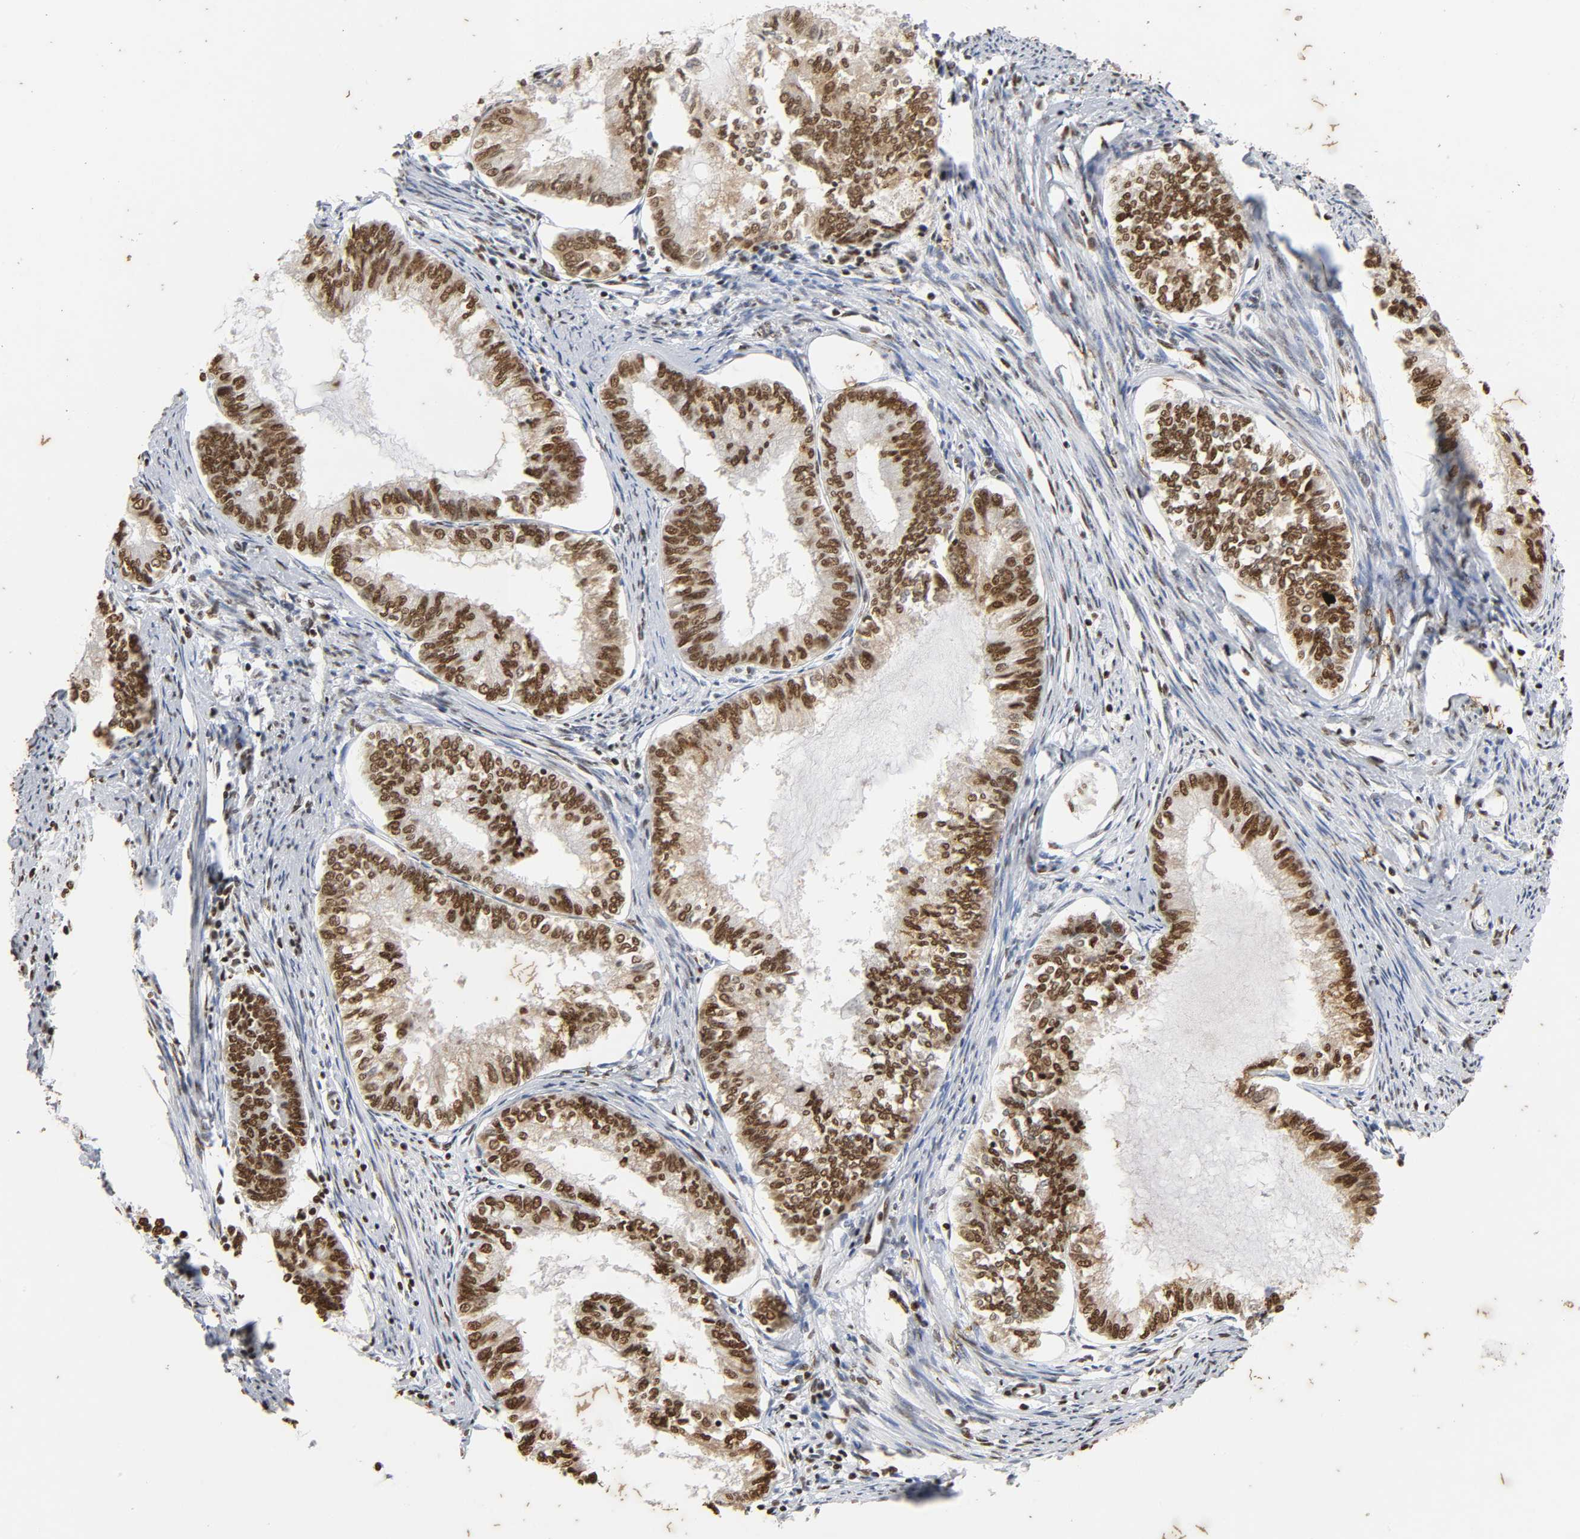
{"staining": {"intensity": "strong", "quantity": ">75%", "location": "nuclear"}, "tissue": "endometrial cancer", "cell_type": "Tumor cells", "image_type": "cancer", "snomed": [{"axis": "morphology", "description": "Adenocarcinoma, NOS"}, {"axis": "topography", "description": "Endometrium"}], "caption": "About >75% of tumor cells in human endometrial cancer demonstrate strong nuclear protein expression as visualized by brown immunohistochemical staining.", "gene": "HNRNPC", "patient": {"sex": "female", "age": 86}}